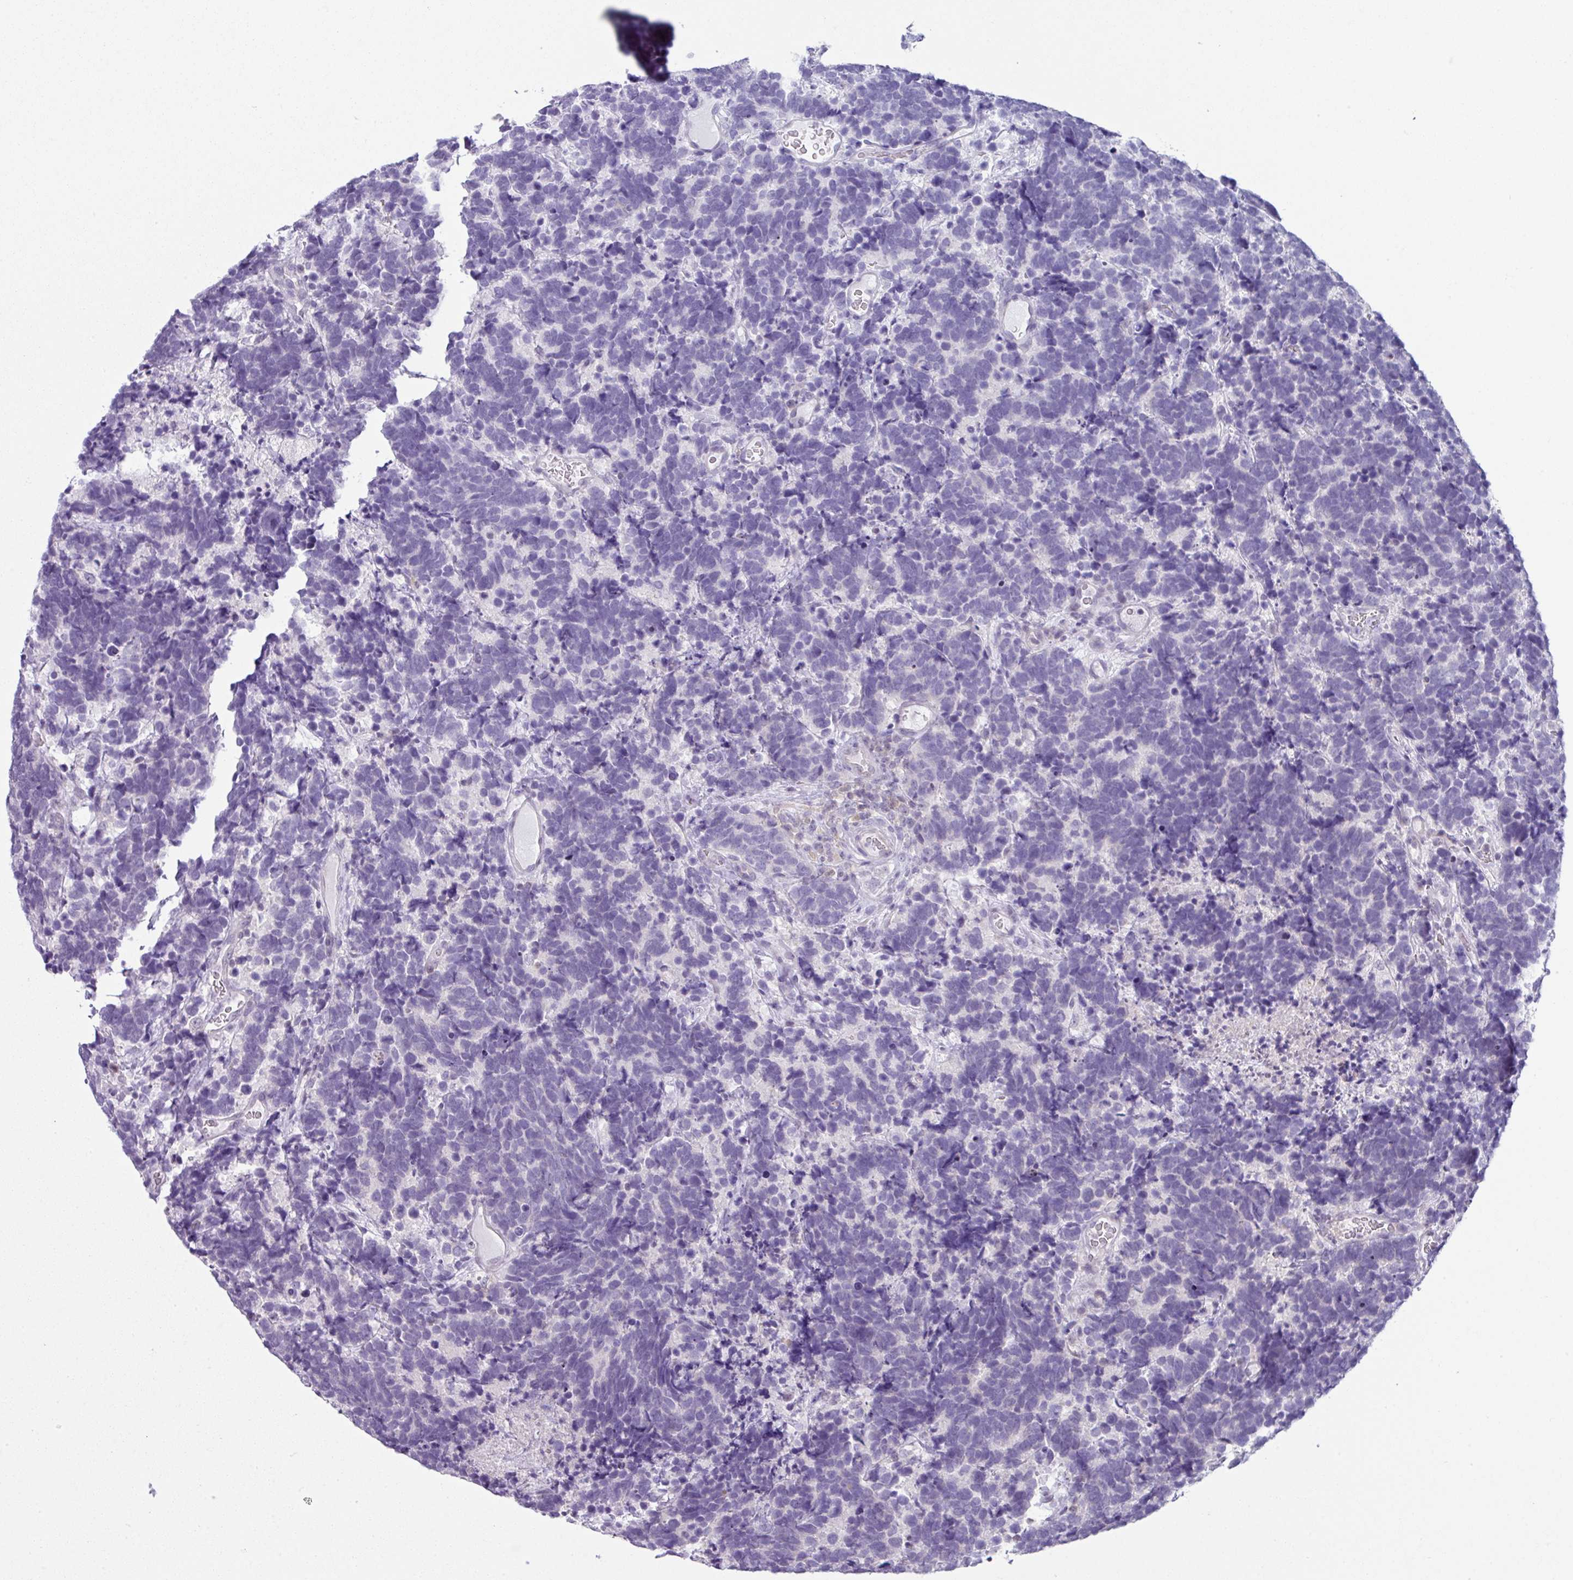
{"staining": {"intensity": "negative", "quantity": "none", "location": "none"}, "tissue": "carcinoid", "cell_type": "Tumor cells", "image_type": "cancer", "snomed": [{"axis": "morphology", "description": "Carcinoma, NOS"}, {"axis": "morphology", "description": "Carcinoid, malignant, NOS"}, {"axis": "topography", "description": "Urinary bladder"}], "caption": "Immunohistochemistry (IHC) image of neoplastic tissue: carcinoid (malignant) stained with DAB reveals no significant protein staining in tumor cells.", "gene": "STAT5A", "patient": {"sex": "male", "age": 57}}